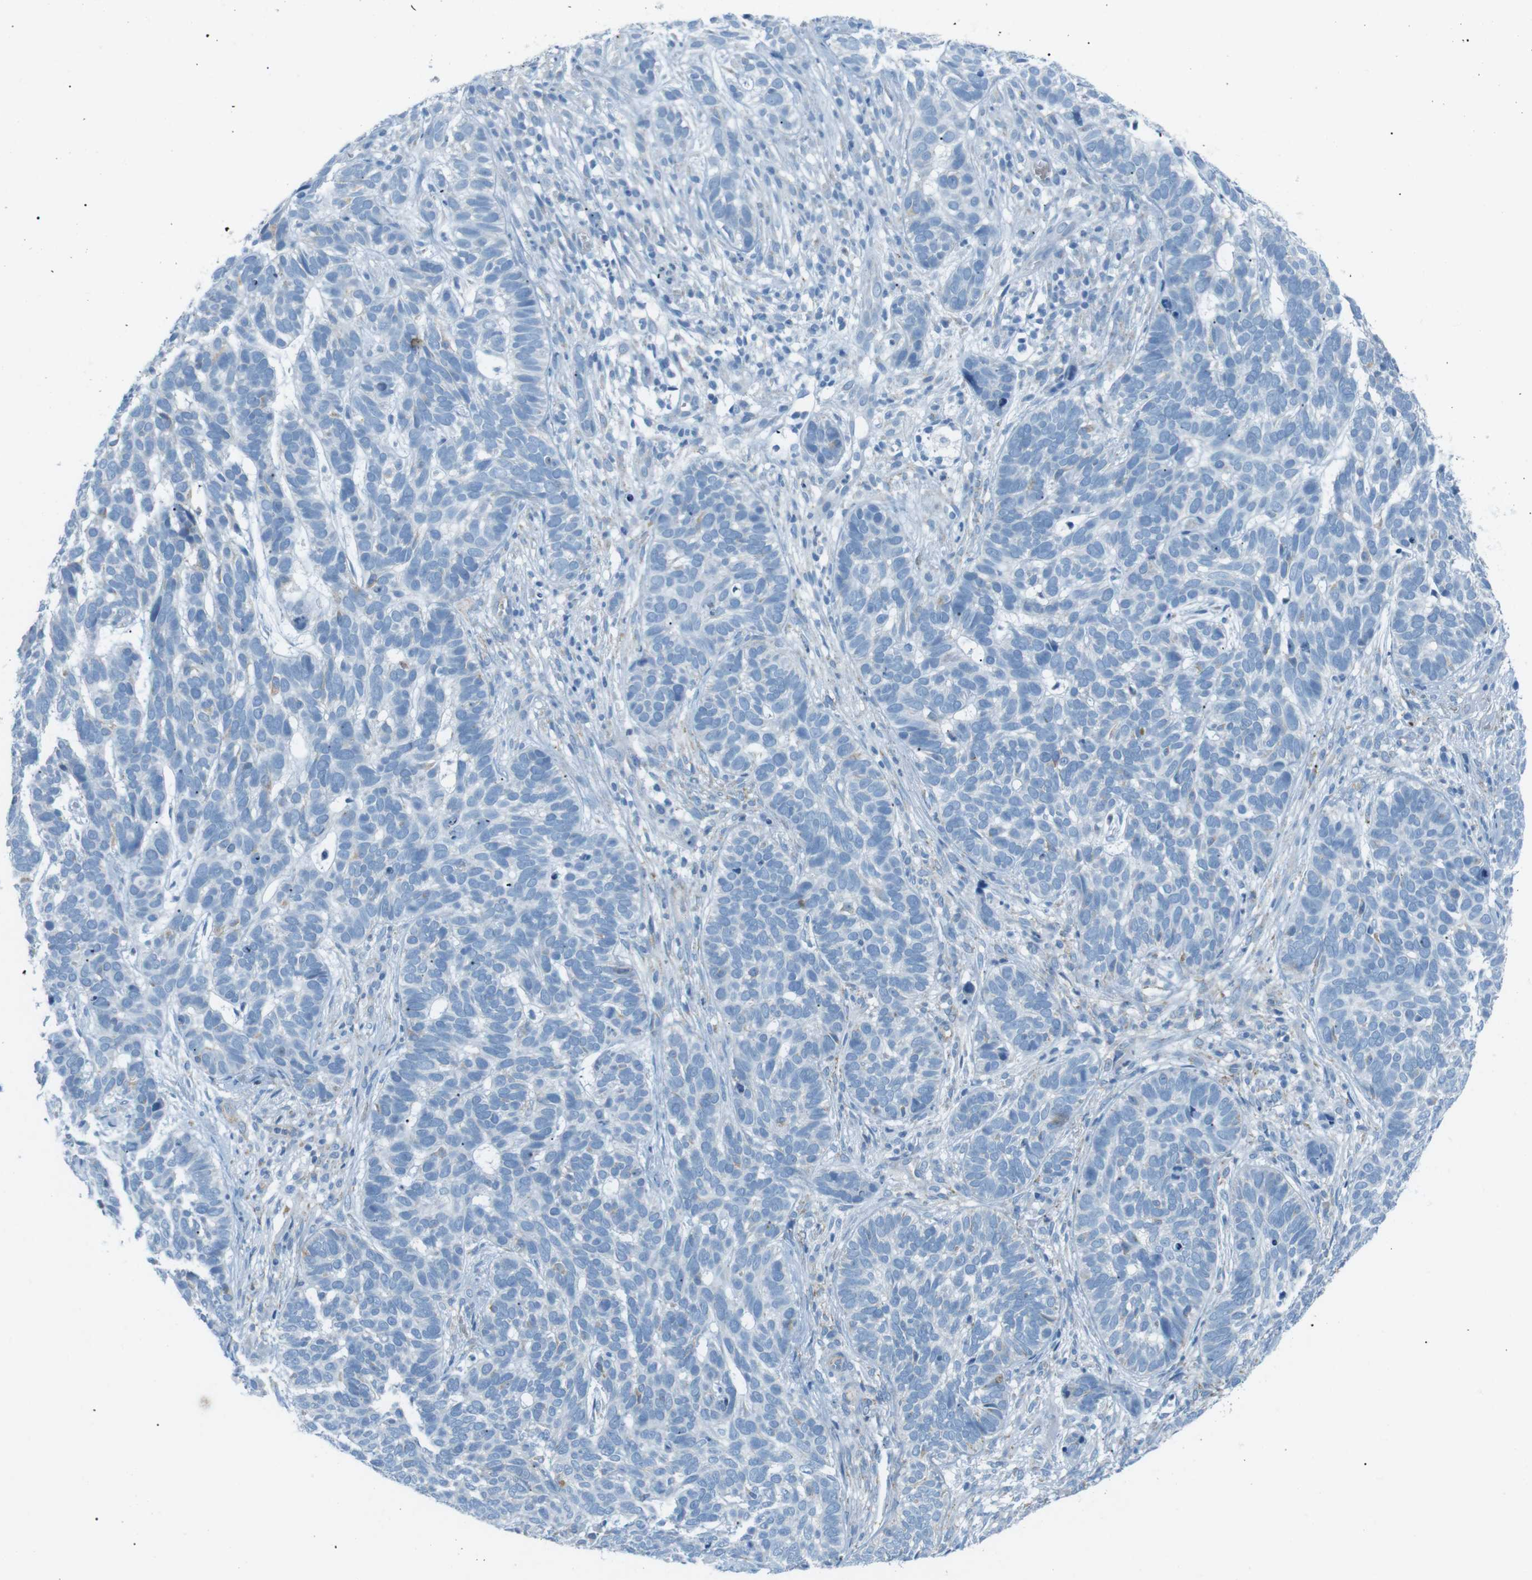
{"staining": {"intensity": "negative", "quantity": "none", "location": "none"}, "tissue": "skin cancer", "cell_type": "Tumor cells", "image_type": "cancer", "snomed": [{"axis": "morphology", "description": "Basal cell carcinoma"}, {"axis": "topography", "description": "Skin"}], "caption": "IHC histopathology image of skin cancer (basal cell carcinoma) stained for a protein (brown), which shows no positivity in tumor cells.", "gene": "VAMP1", "patient": {"sex": "male", "age": 87}}